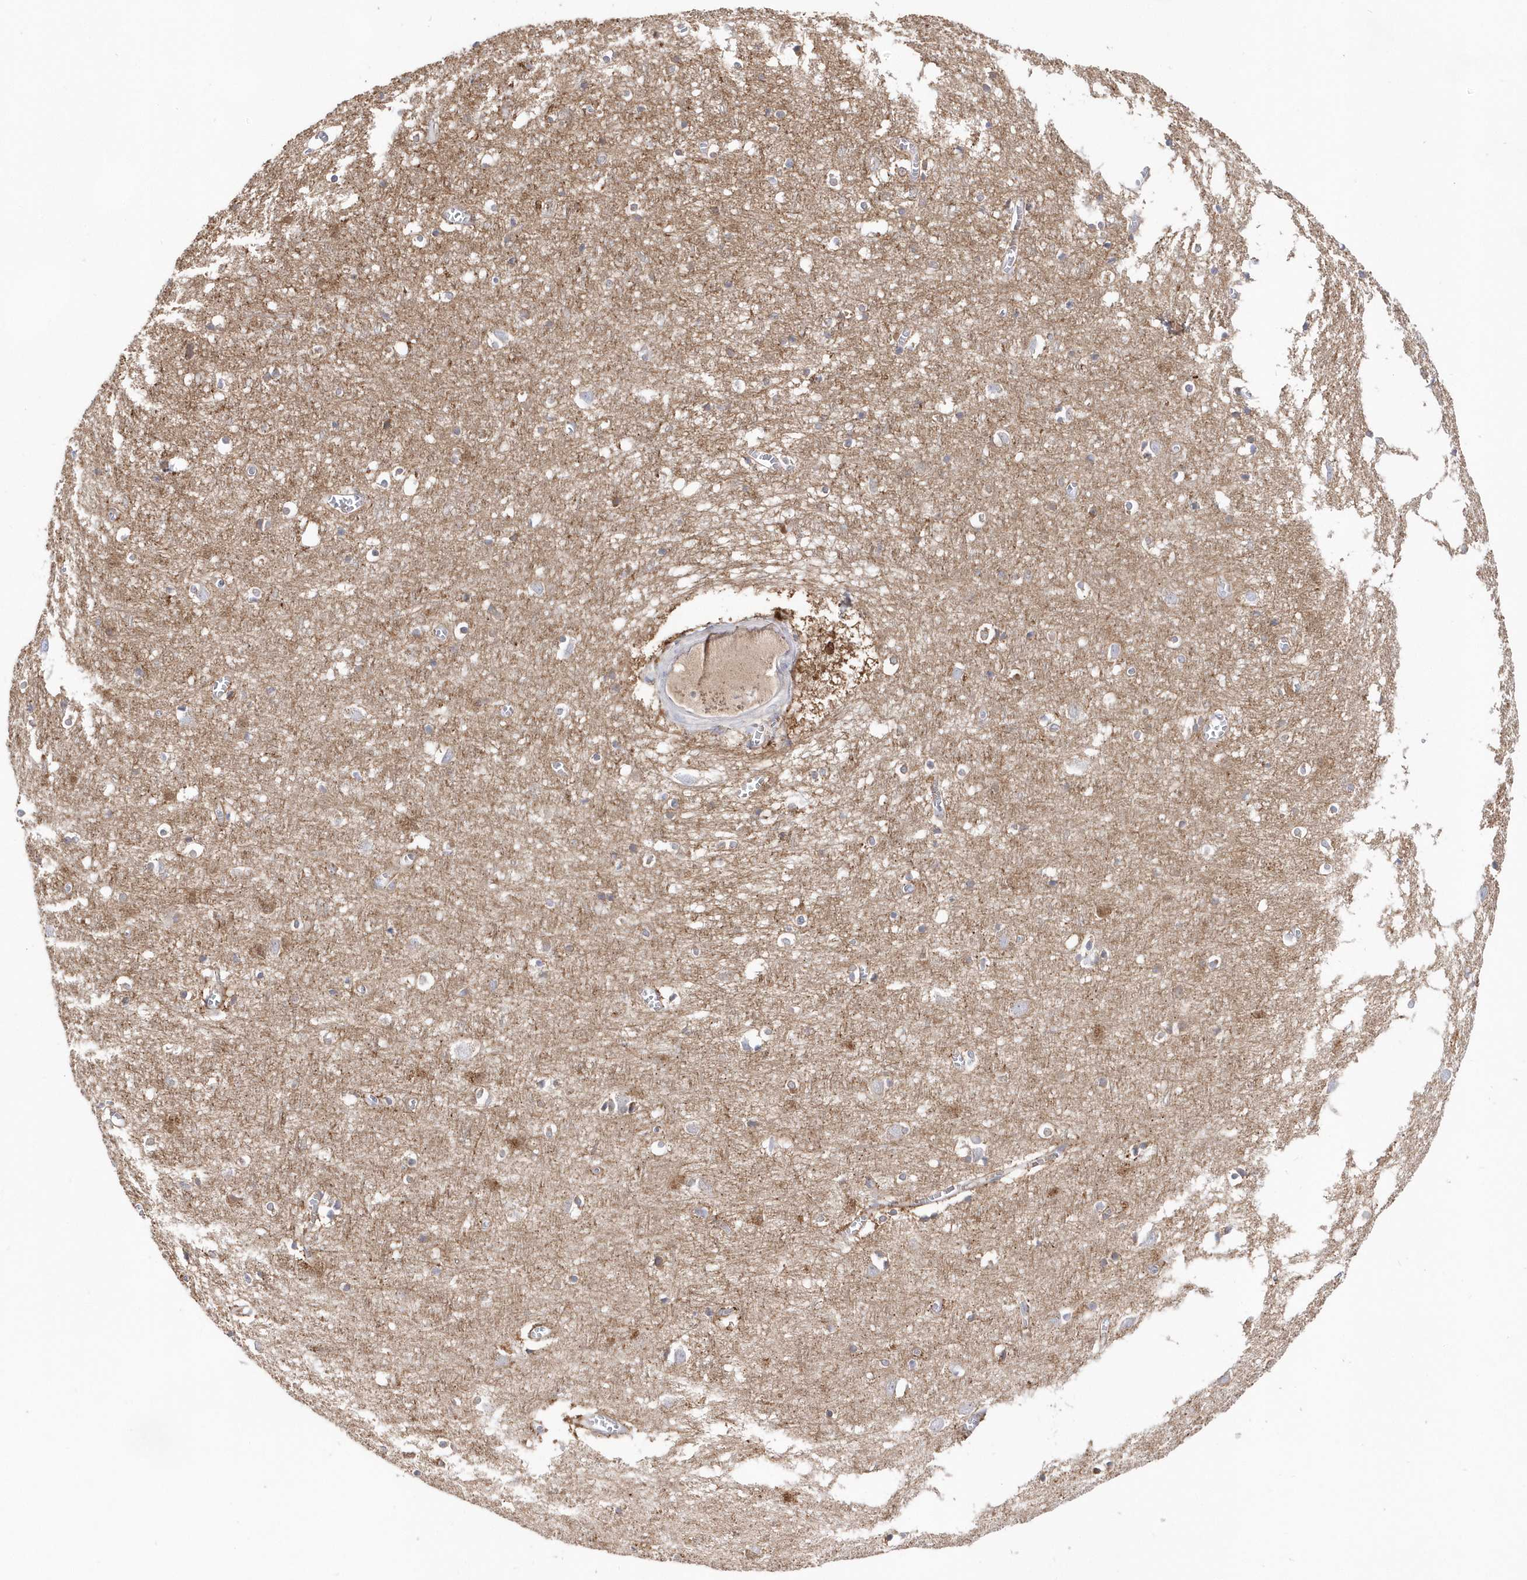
{"staining": {"intensity": "moderate", "quantity": "<25%", "location": "cytoplasmic/membranous"}, "tissue": "cerebral cortex", "cell_type": "Endothelial cells", "image_type": "normal", "snomed": [{"axis": "morphology", "description": "Normal tissue, NOS"}, {"axis": "topography", "description": "Cerebral cortex"}], "caption": "High-magnification brightfield microscopy of normal cerebral cortex stained with DAB (brown) and counterstained with hematoxylin (blue). endothelial cells exhibit moderate cytoplasmic/membranous expression is present in approximately<25% of cells. (IHC, brightfield microscopy, high magnification).", "gene": "BDH2", "patient": {"sex": "female", "age": 64}}